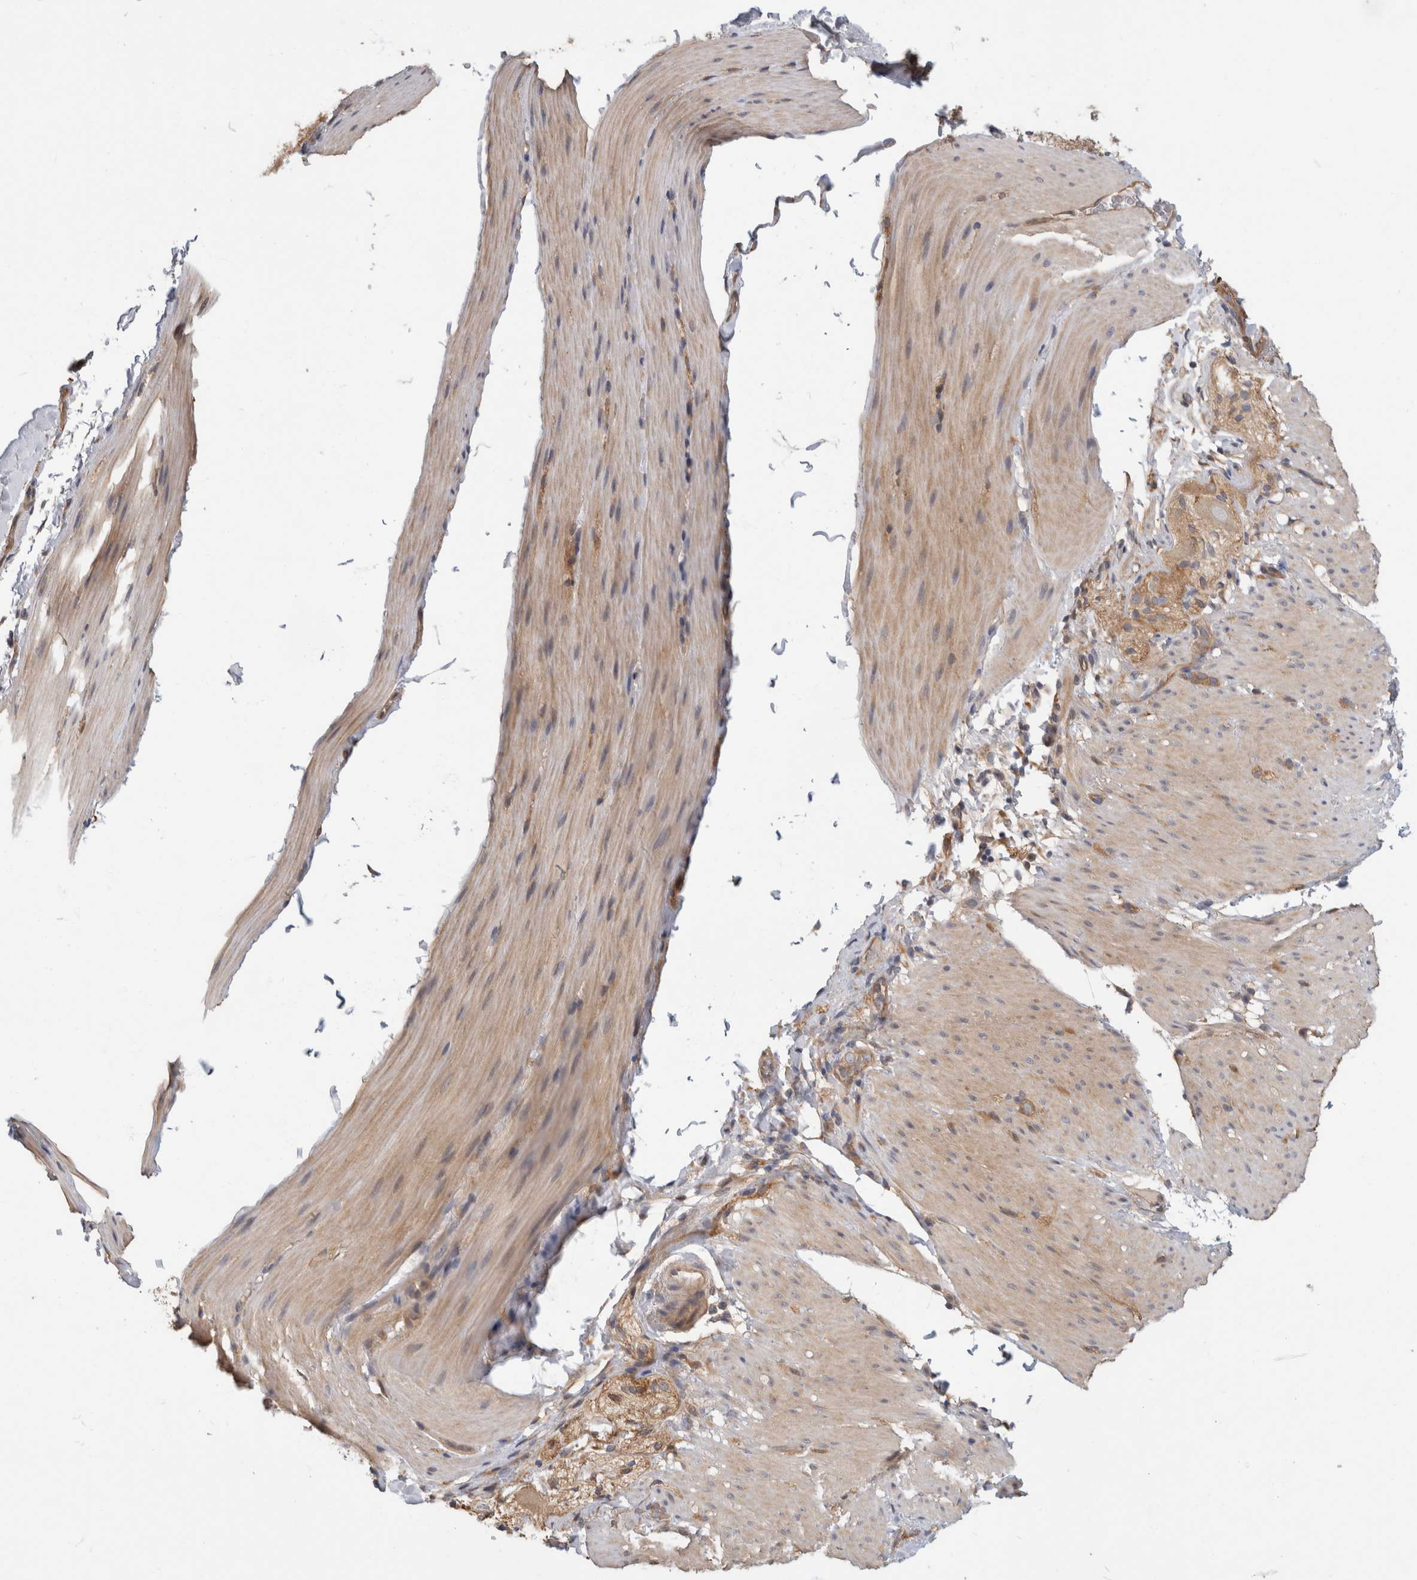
{"staining": {"intensity": "weak", "quantity": "25%-75%", "location": "cytoplasmic/membranous"}, "tissue": "smooth muscle", "cell_type": "Smooth muscle cells", "image_type": "normal", "snomed": [{"axis": "morphology", "description": "Normal tissue, NOS"}, {"axis": "topography", "description": "Smooth muscle"}, {"axis": "topography", "description": "Small intestine"}], "caption": "The histopathology image exhibits staining of benign smooth muscle, revealing weak cytoplasmic/membranous protein expression (brown color) within smooth muscle cells.", "gene": "PGM1", "patient": {"sex": "female", "age": 84}}